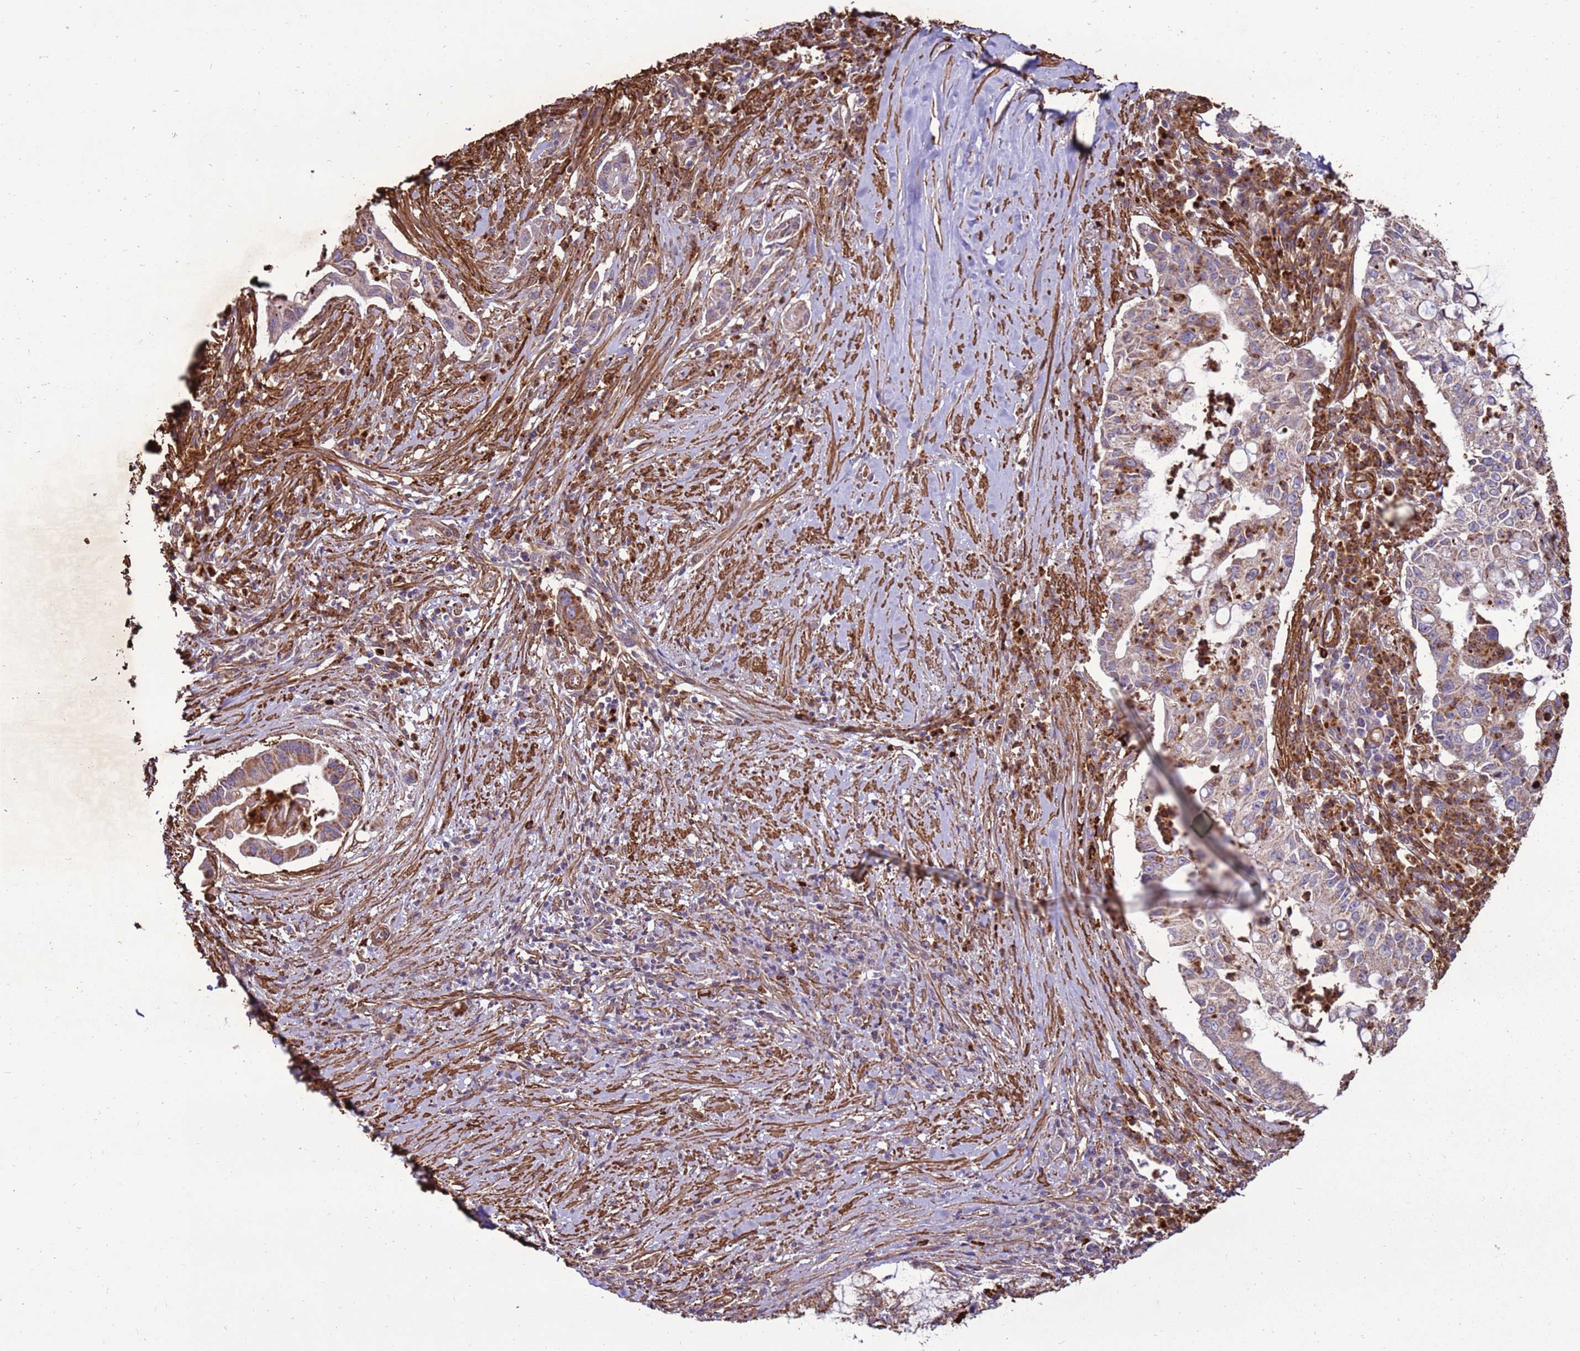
{"staining": {"intensity": "moderate", "quantity": "25%-75%", "location": "cytoplasmic/membranous"}, "tissue": "pancreatic cancer", "cell_type": "Tumor cells", "image_type": "cancer", "snomed": [{"axis": "morphology", "description": "Adenocarcinoma, NOS"}, {"axis": "topography", "description": "Pancreas"}], "caption": "Approximately 25%-75% of tumor cells in human adenocarcinoma (pancreatic) show moderate cytoplasmic/membranous protein positivity as visualized by brown immunohistochemical staining.", "gene": "DDX59", "patient": {"sex": "male", "age": 73}}